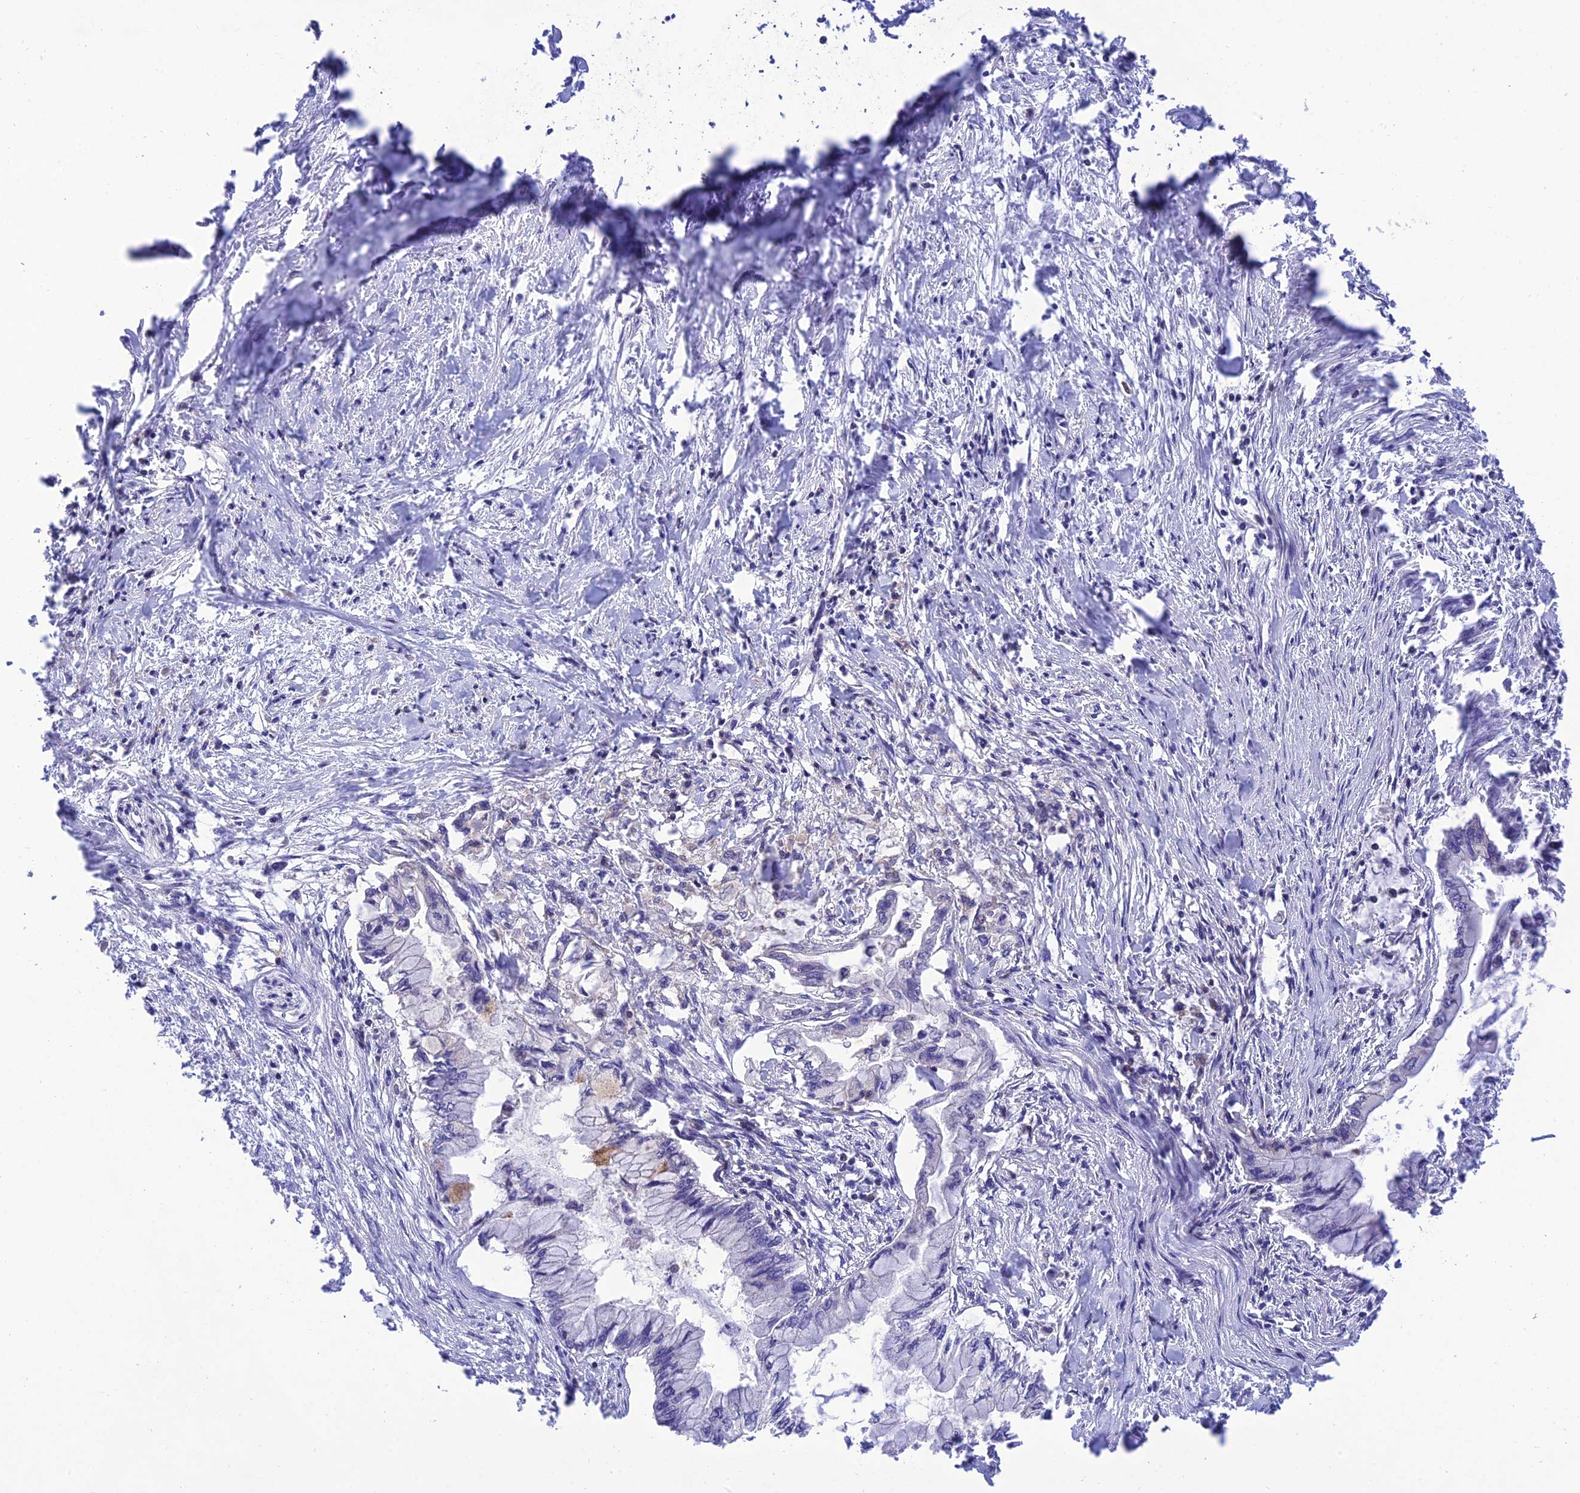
{"staining": {"intensity": "negative", "quantity": "none", "location": "none"}, "tissue": "pancreatic cancer", "cell_type": "Tumor cells", "image_type": "cancer", "snomed": [{"axis": "morphology", "description": "Adenocarcinoma, NOS"}, {"axis": "topography", "description": "Pancreas"}], "caption": "Immunohistochemical staining of human pancreatic cancer displays no significant expression in tumor cells.", "gene": "FAM76A", "patient": {"sex": "male", "age": 48}}